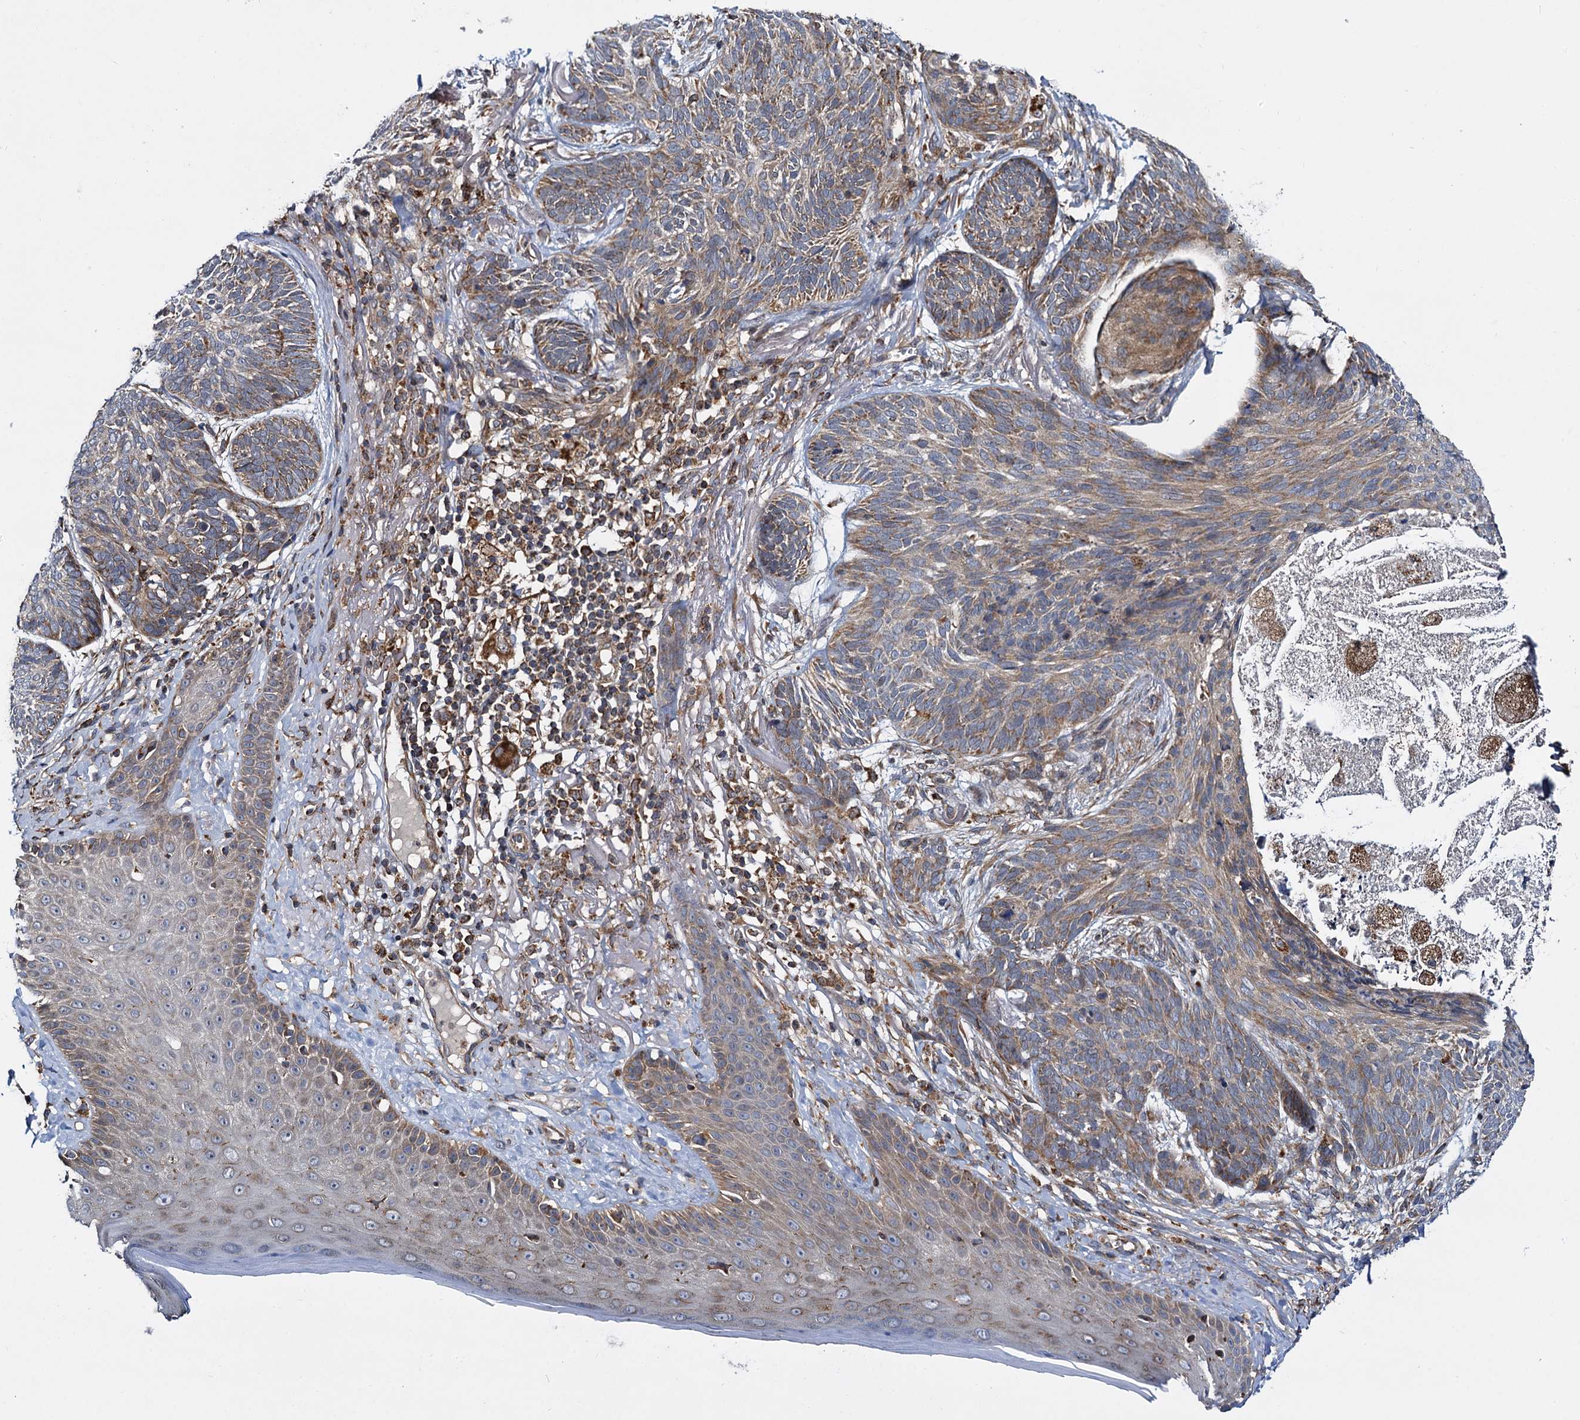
{"staining": {"intensity": "moderate", "quantity": "25%-75%", "location": "cytoplasmic/membranous"}, "tissue": "skin cancer", "cell_type": "Tumor cells", "image_type": "cancer", "snomed": [{"axis": "morphology", "description": "Normal tissue, NOS"}, {"axis": "morphology", "description": "Basal cell carcinoma"}, {"axis": "topography", "description": "Skin"}], "caption": "A medium amount of moderate cytoplasmic/membranous expression is appreciated in approximately 25%-75% of tumor cells in skin cancer (basal cell carcinoma) tissue.", "gene": "UFM1", "patient": {"sex": "male", "age": 66}}